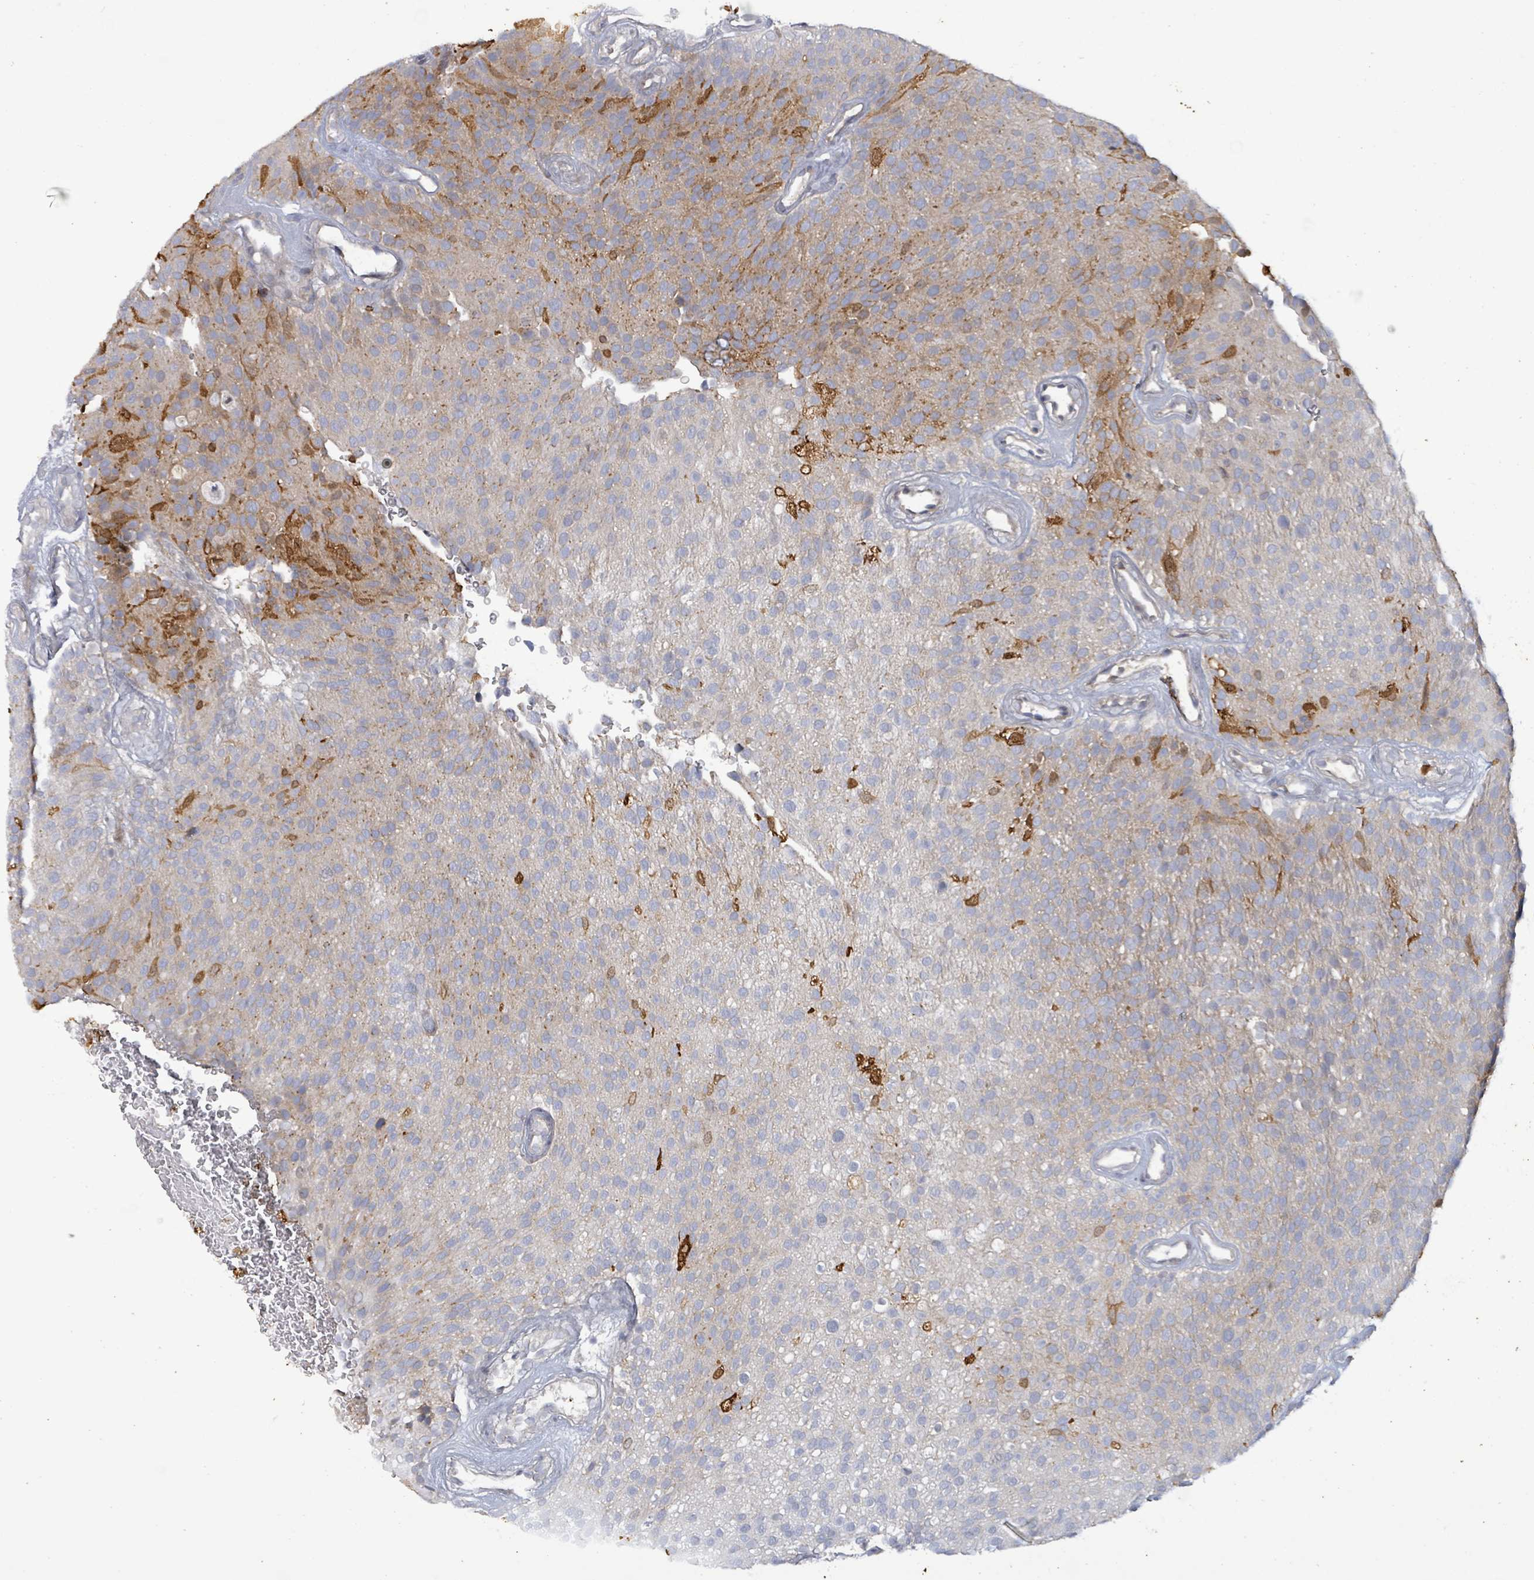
{"staining": {"intensity": "moderate", "quantity": "<25%", "location": "cytoplasmic/membranous"}, "tissue": "urothelial cancer", "cell_type": "Tumor cells", "image_type": "cancer", "snomed": [{"axis": "morphology", "description": "Urothelial carcinoma, Low grade"}, {"axis": "topography", "description": "Urinary bladder"}], "caption": "This histopathology image exhibits urothelial cancer stained with IHC to label a protein in brown. The cytoplasmic/membranous of tumor cells show moderate positivity for the protein. Nuclei are counter-stained blue.", "gene": "FAM210A", "patient": {"sex": "male", "age": 78}}